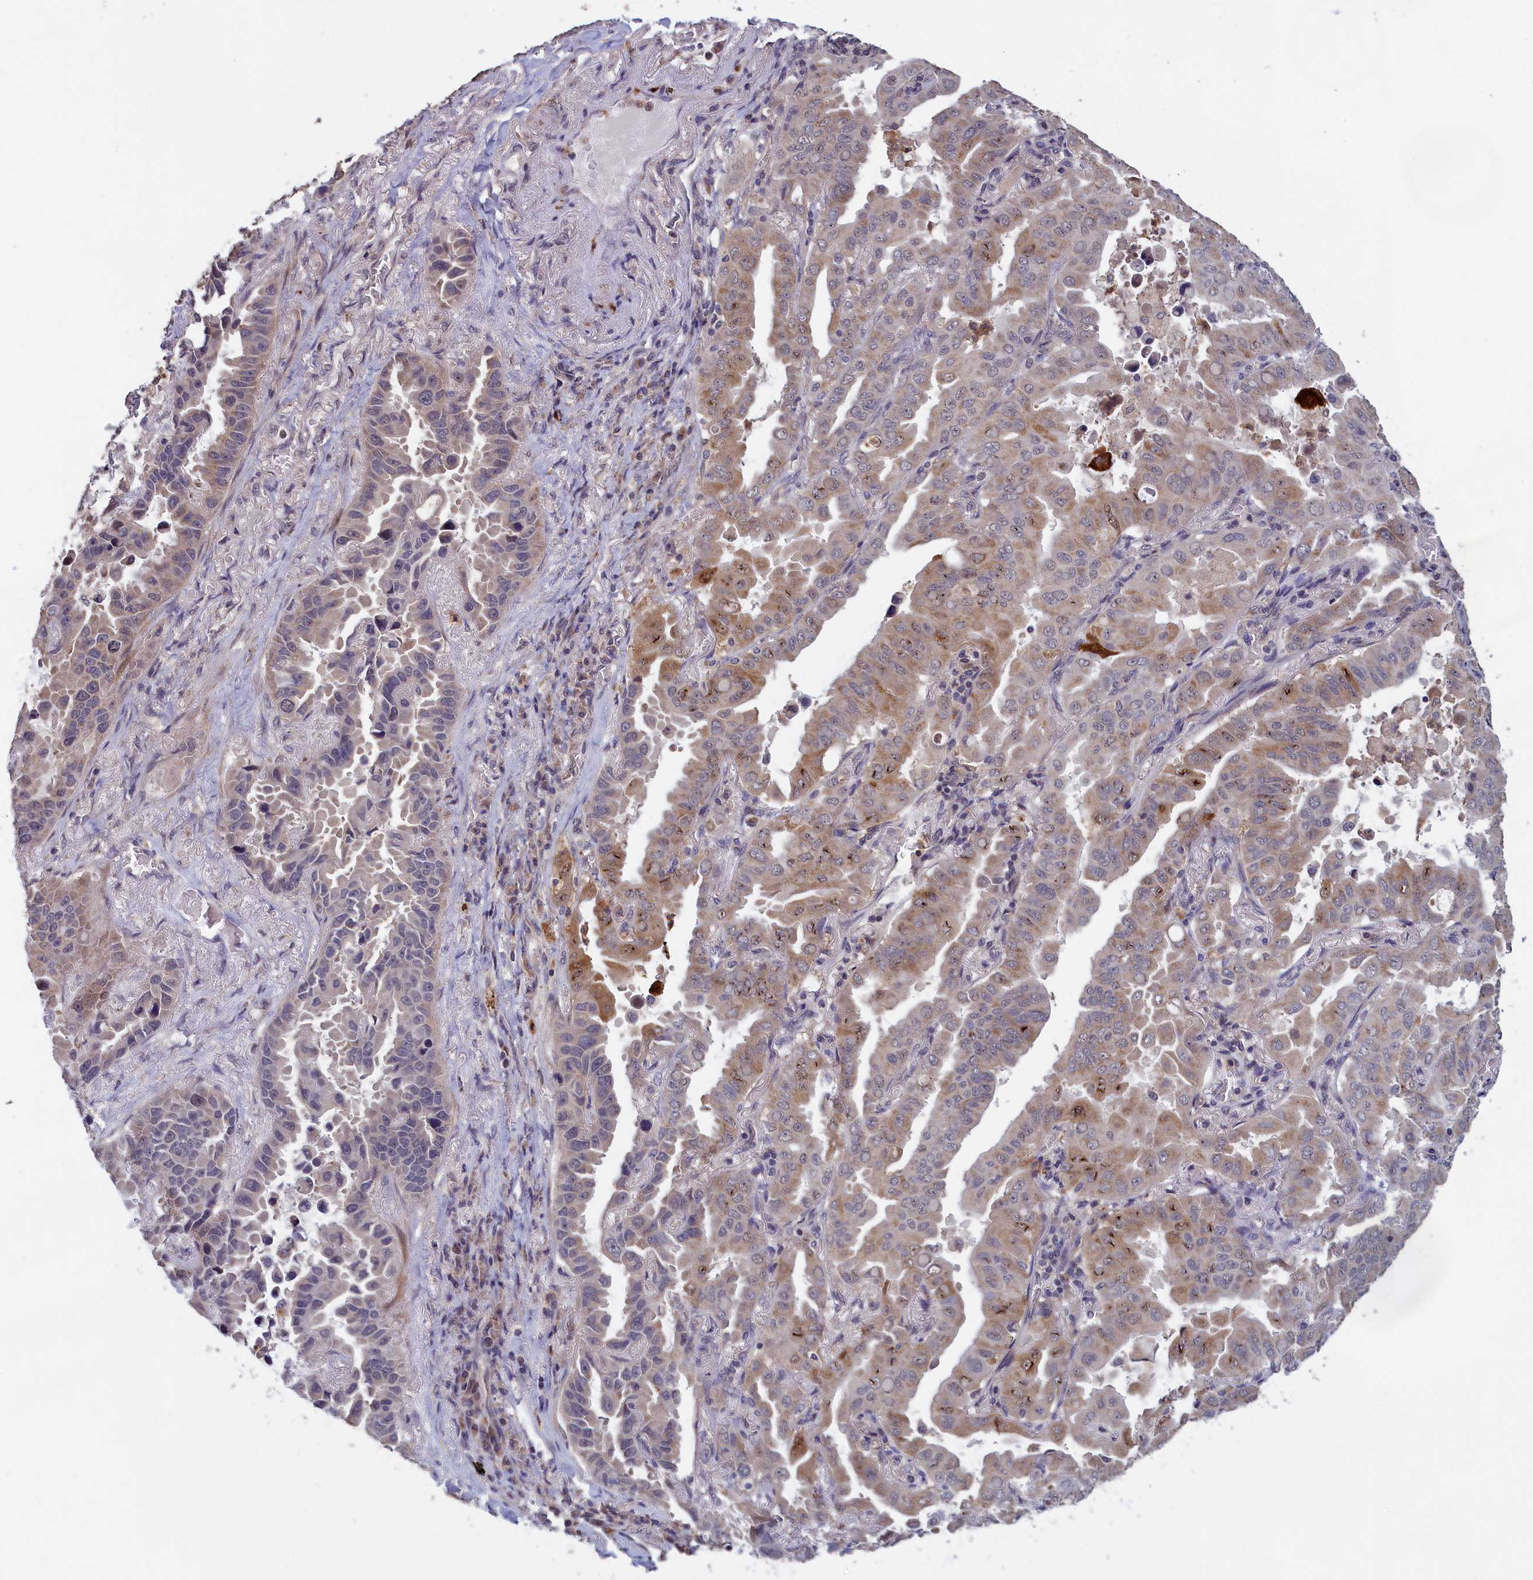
{"staining": {"intensity": "moderate", "quantity": ">75%", "location": "cytoplasmic/membranous"}, "tissue": "lung cancer", "cell_type": "Tumor cells", "image_type": "cancer", "snomed": [{"axis": "morphology", "description": "Adenocarcinoma, NOS"}, {"axis": "topography", "description": "Lung"}], "caption": "Protein expression analysis of adenocarcinoma (lung) reveals moderate cytoplasmic/membranous positivity in approximately >75% of tumor cells. Immunohistochemistry (ihc) stains the protein in brown and the nuclei are stained blue.", "gene": "EPB41L4B", "patient": {"sex": "male", "age": 64}}